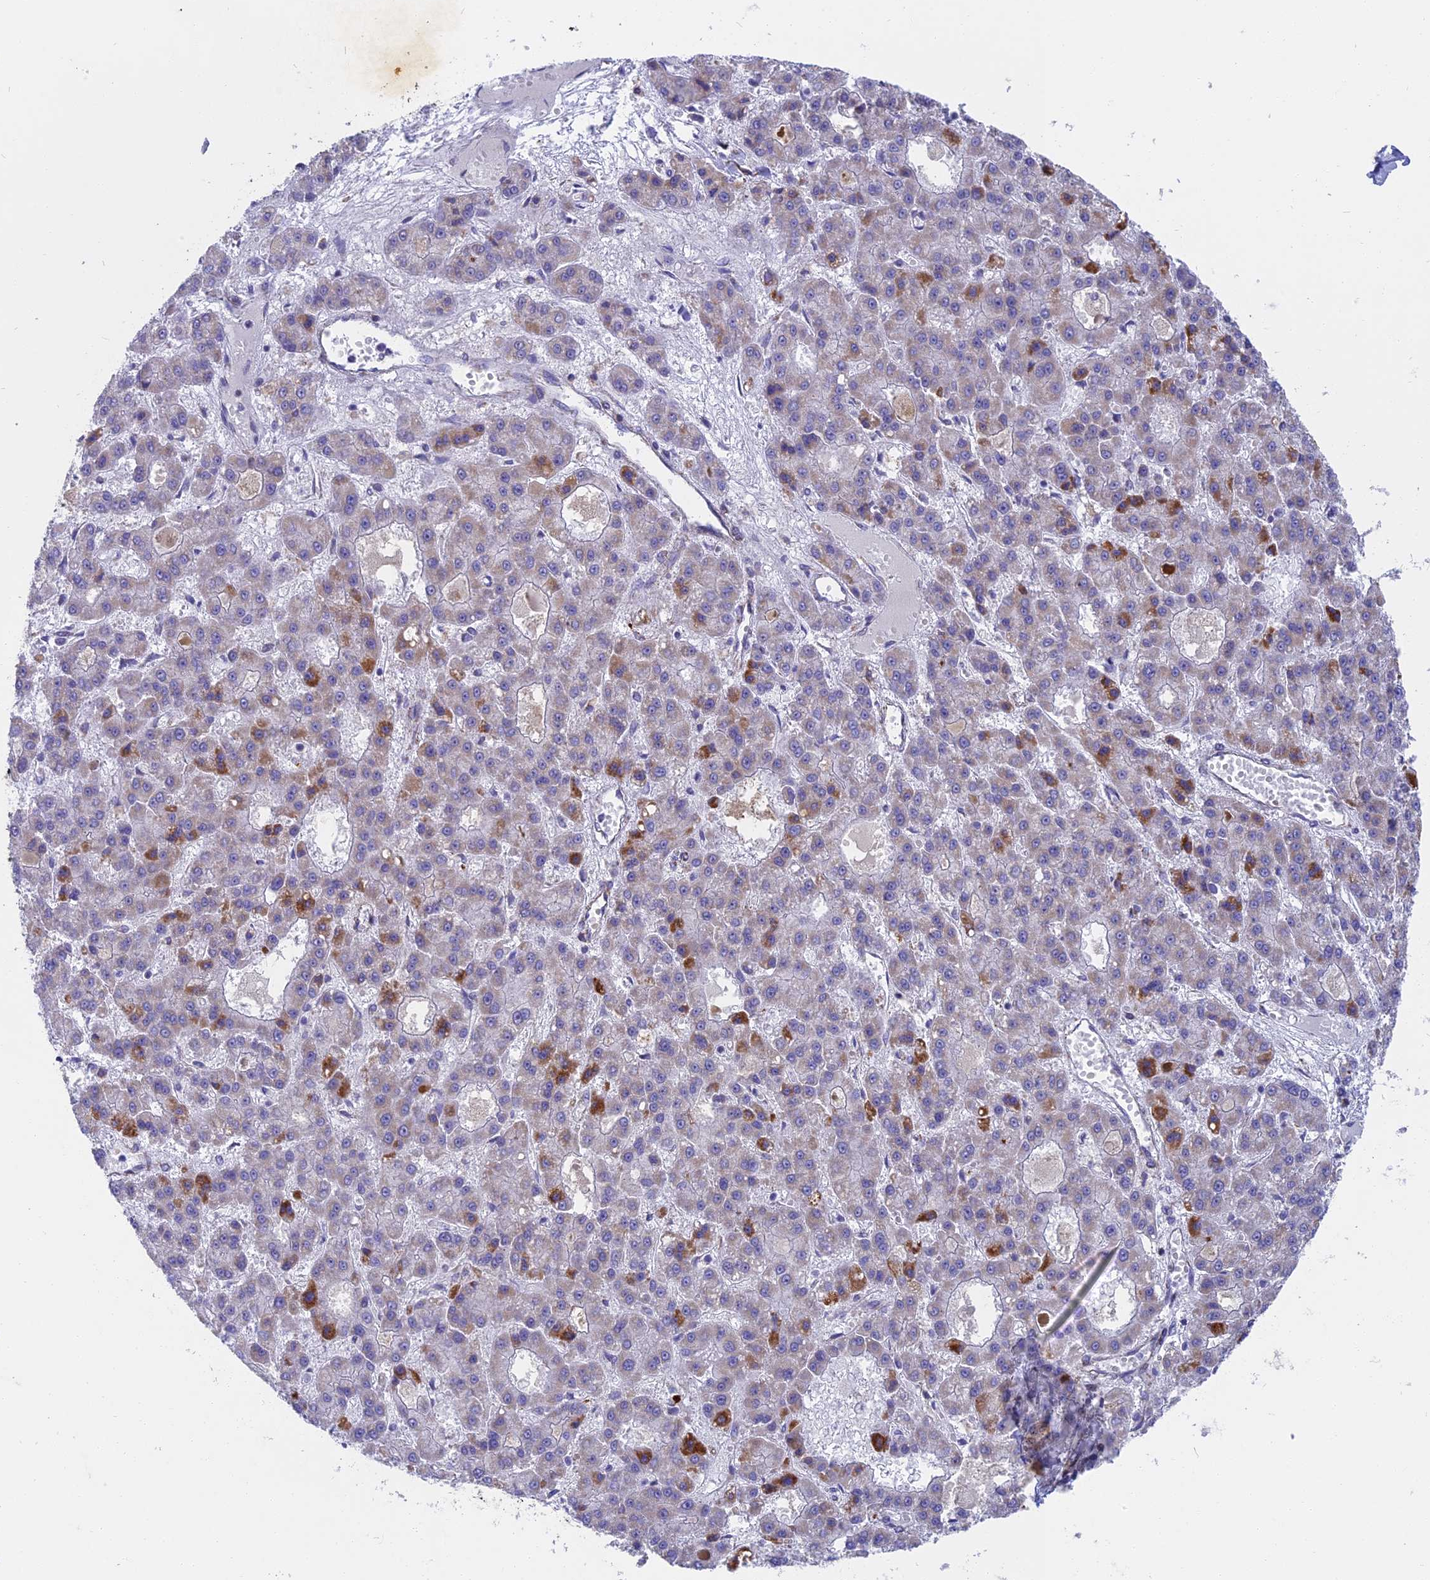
{"staining": {"intensity": "moderate", "quantity": "<25%", "location": "cytoplasmic/membranous"}, "tissue": "liver cancer", "cell_type": "Tumor cells", "image_type": "cancer", "snomed": [{"axis": "morphology", "description": "Carcinoma, Hepatocellular, NOS"}, {"axis": "topography", "description": "Liver"}], "caption": "This photomicrograph demonstrates hepatocellular carcinoma (liver) stained with immunohistochemistry to label a protein in brown. The cytoplasmic/membranous of tumor cells show moderate positivity for the protein. Nuclei are counter-stained blue.", "gene": "DTWD1", "patient": {"sex": "male", "age": 70}}